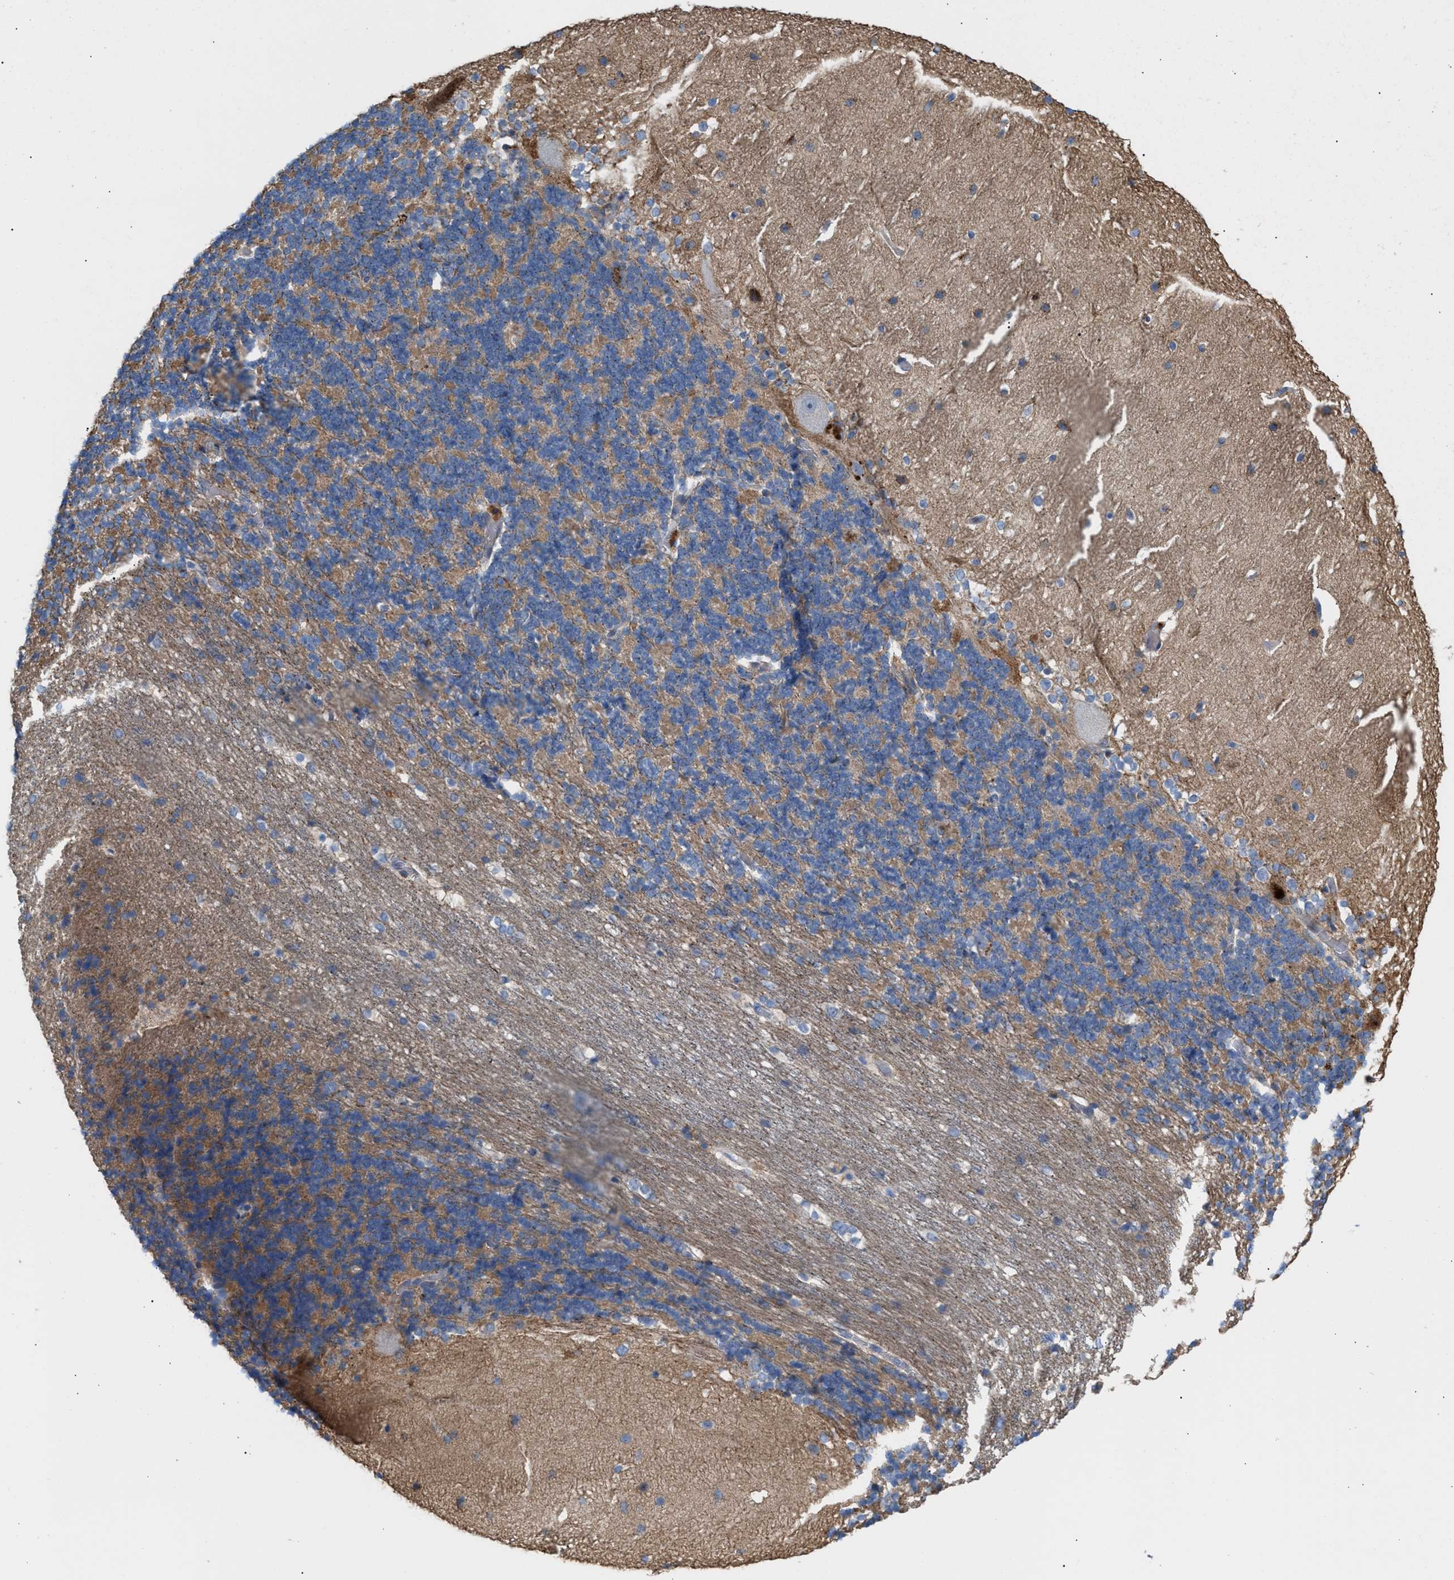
{"staining": {"intensity": "weak", "quantity": ">75%", "location": "cytoplasmic/membranous"}, "tissue": "cerebellum", "cell_type": "Cells in granular layer", "image_type": "normal", "snomed": [{"axis": "morphology", "description": "Normal tissue, NOS"}, {"axis": "topography", "description": "Cerebellum"}], "caption": "Weak cytoplasmic/membranous positivity is identified in about >75% of cells in granular layer in benign cerebellum.", "gene": "MBTD1", "patient": {"sex": "female", "age": 19}}